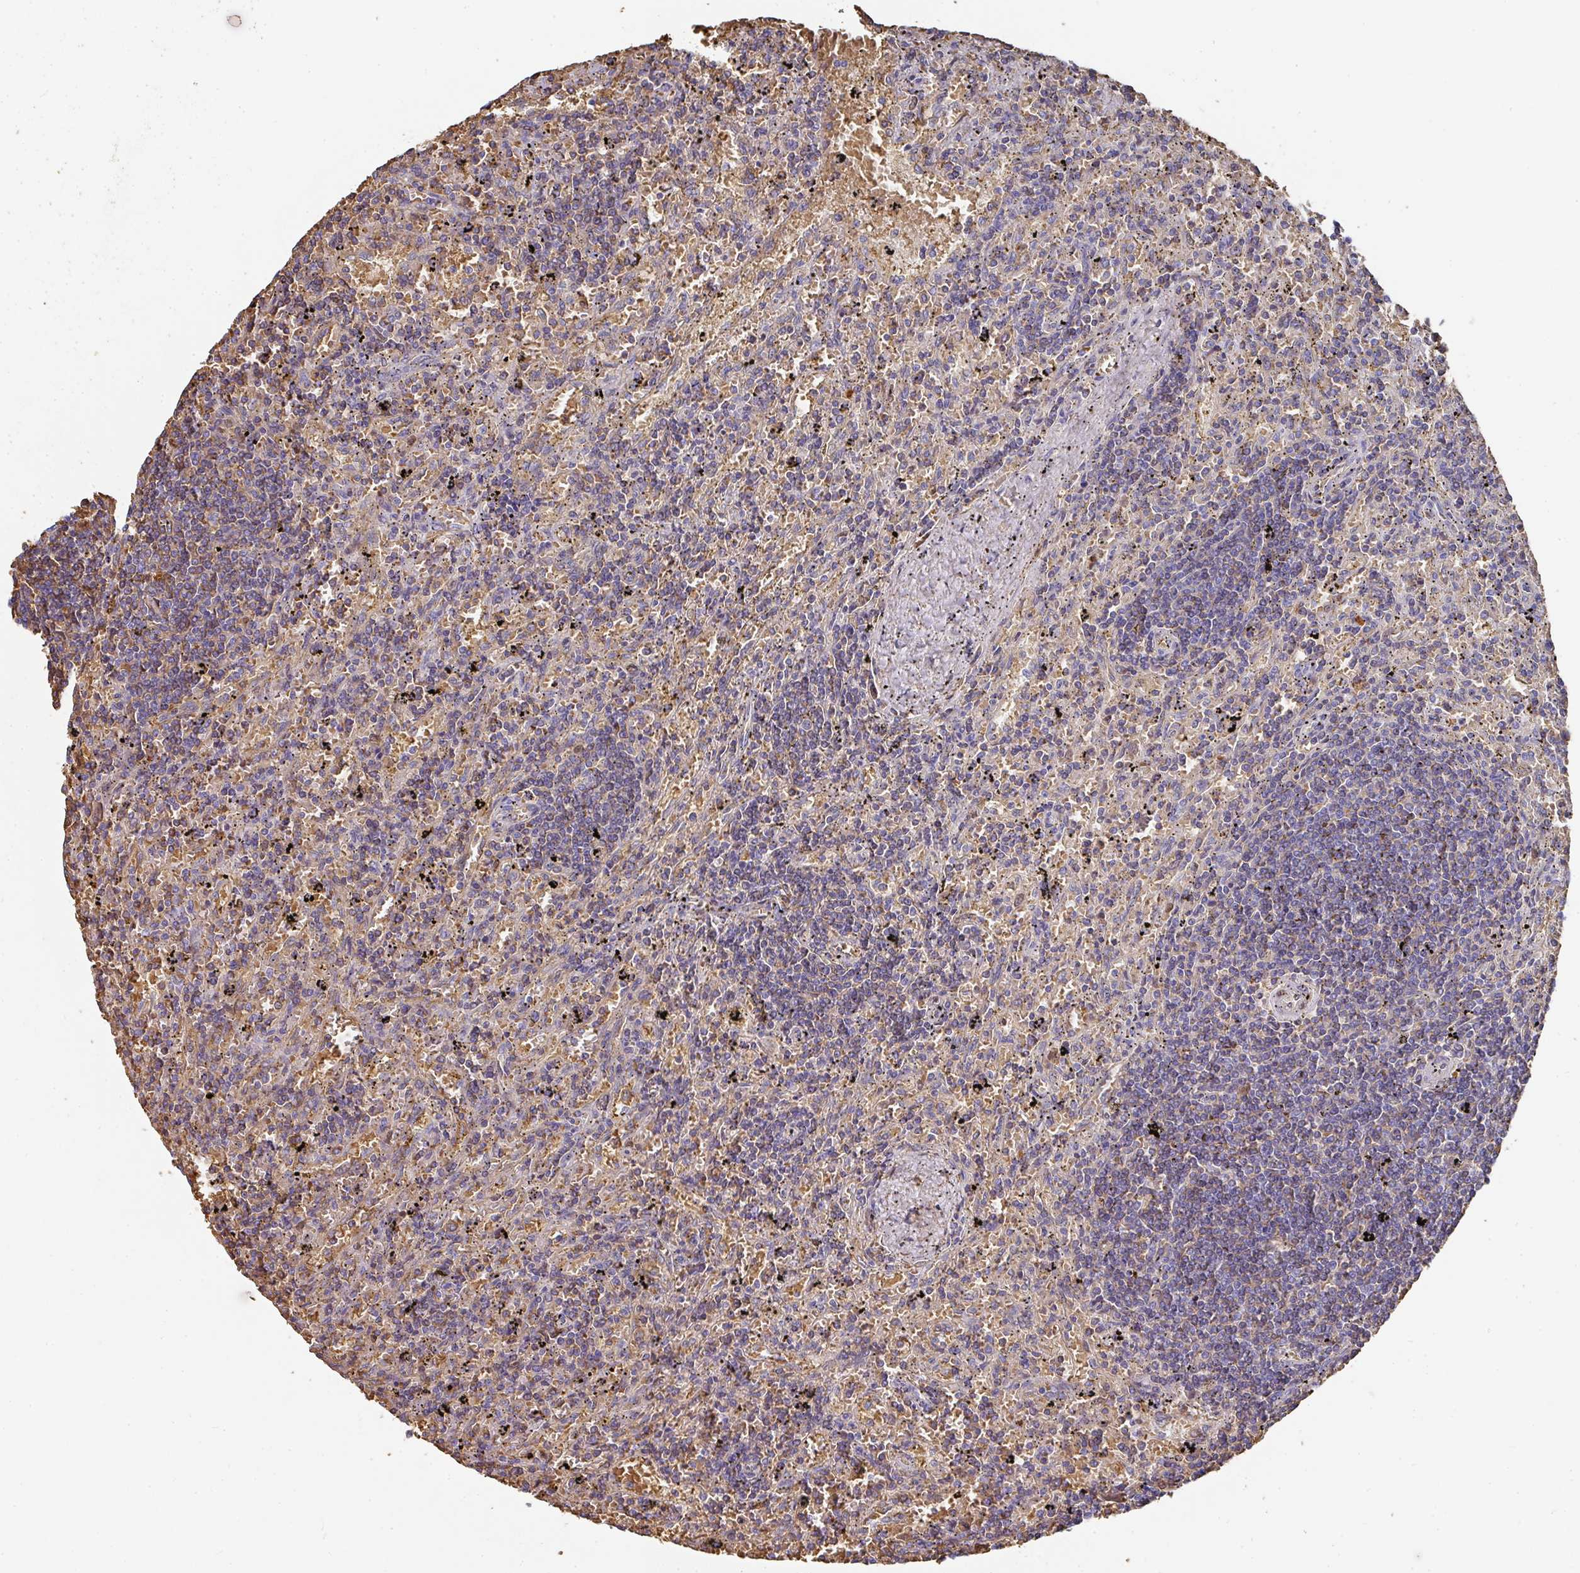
{"staining": {"intensity": "negative", "quantity": "none", "location": "none"}, "tissue": "lymphoma", "cell_type": "Tumor cells", "image_type": "cancer", "snomed": [{"axis": "morphology", "description": "Malignant lymphoma, non-Hodgkin's type, Low grade"}, {"axis": "topography", "description": "Spleen"}], "caption": "Tumor cells are negative for protein expression in human lymphoma. Brightfield microscopy of immunohistochemistry (IHC) stained with DAB (brown) and hematoxylin (blue), captured at high magnification.", "gene": "ALB", "patient": {"sex": "male", "age": 76}}